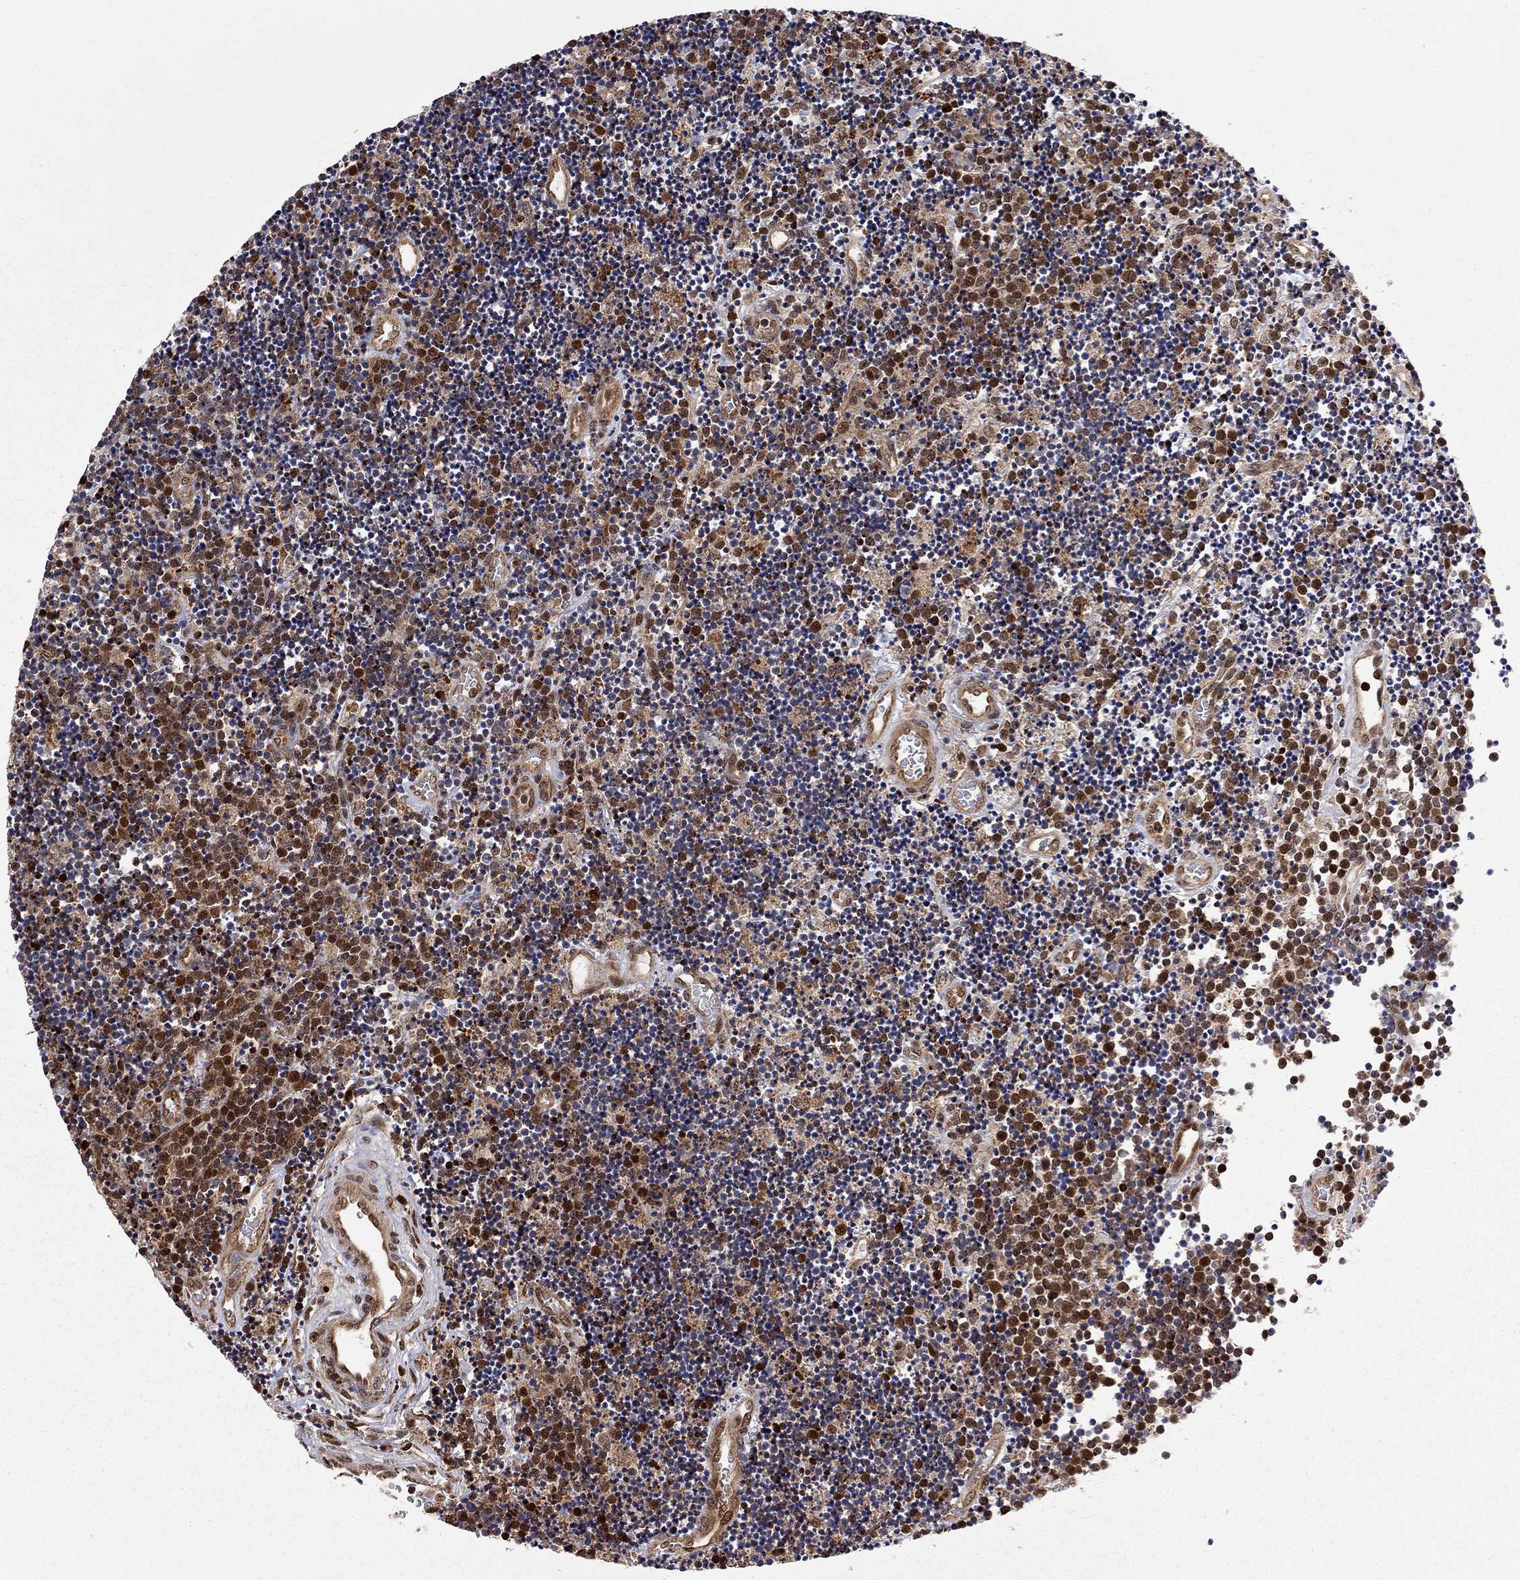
{"staining": {"intensity": "strong", "quantity": "<25%", "location": "nuclear"}, "tissue": "lymphoma", "cell_type": "Tumor cells", "image_type": "cancer", "snomed": [{"axis": "morphology", "description": "Malignant lymphoma, non-Hodgkin's type, Low grade"}, {"axis": "topography", "description": "Brain"}], "caption": "Protein positivity by immunohistochemistry reveals strong nuclear positivity in approximately <25% of tumor cells in lymphoma.", "gene": "ELOB", "patient": {"sex": "female", "age": 66}}